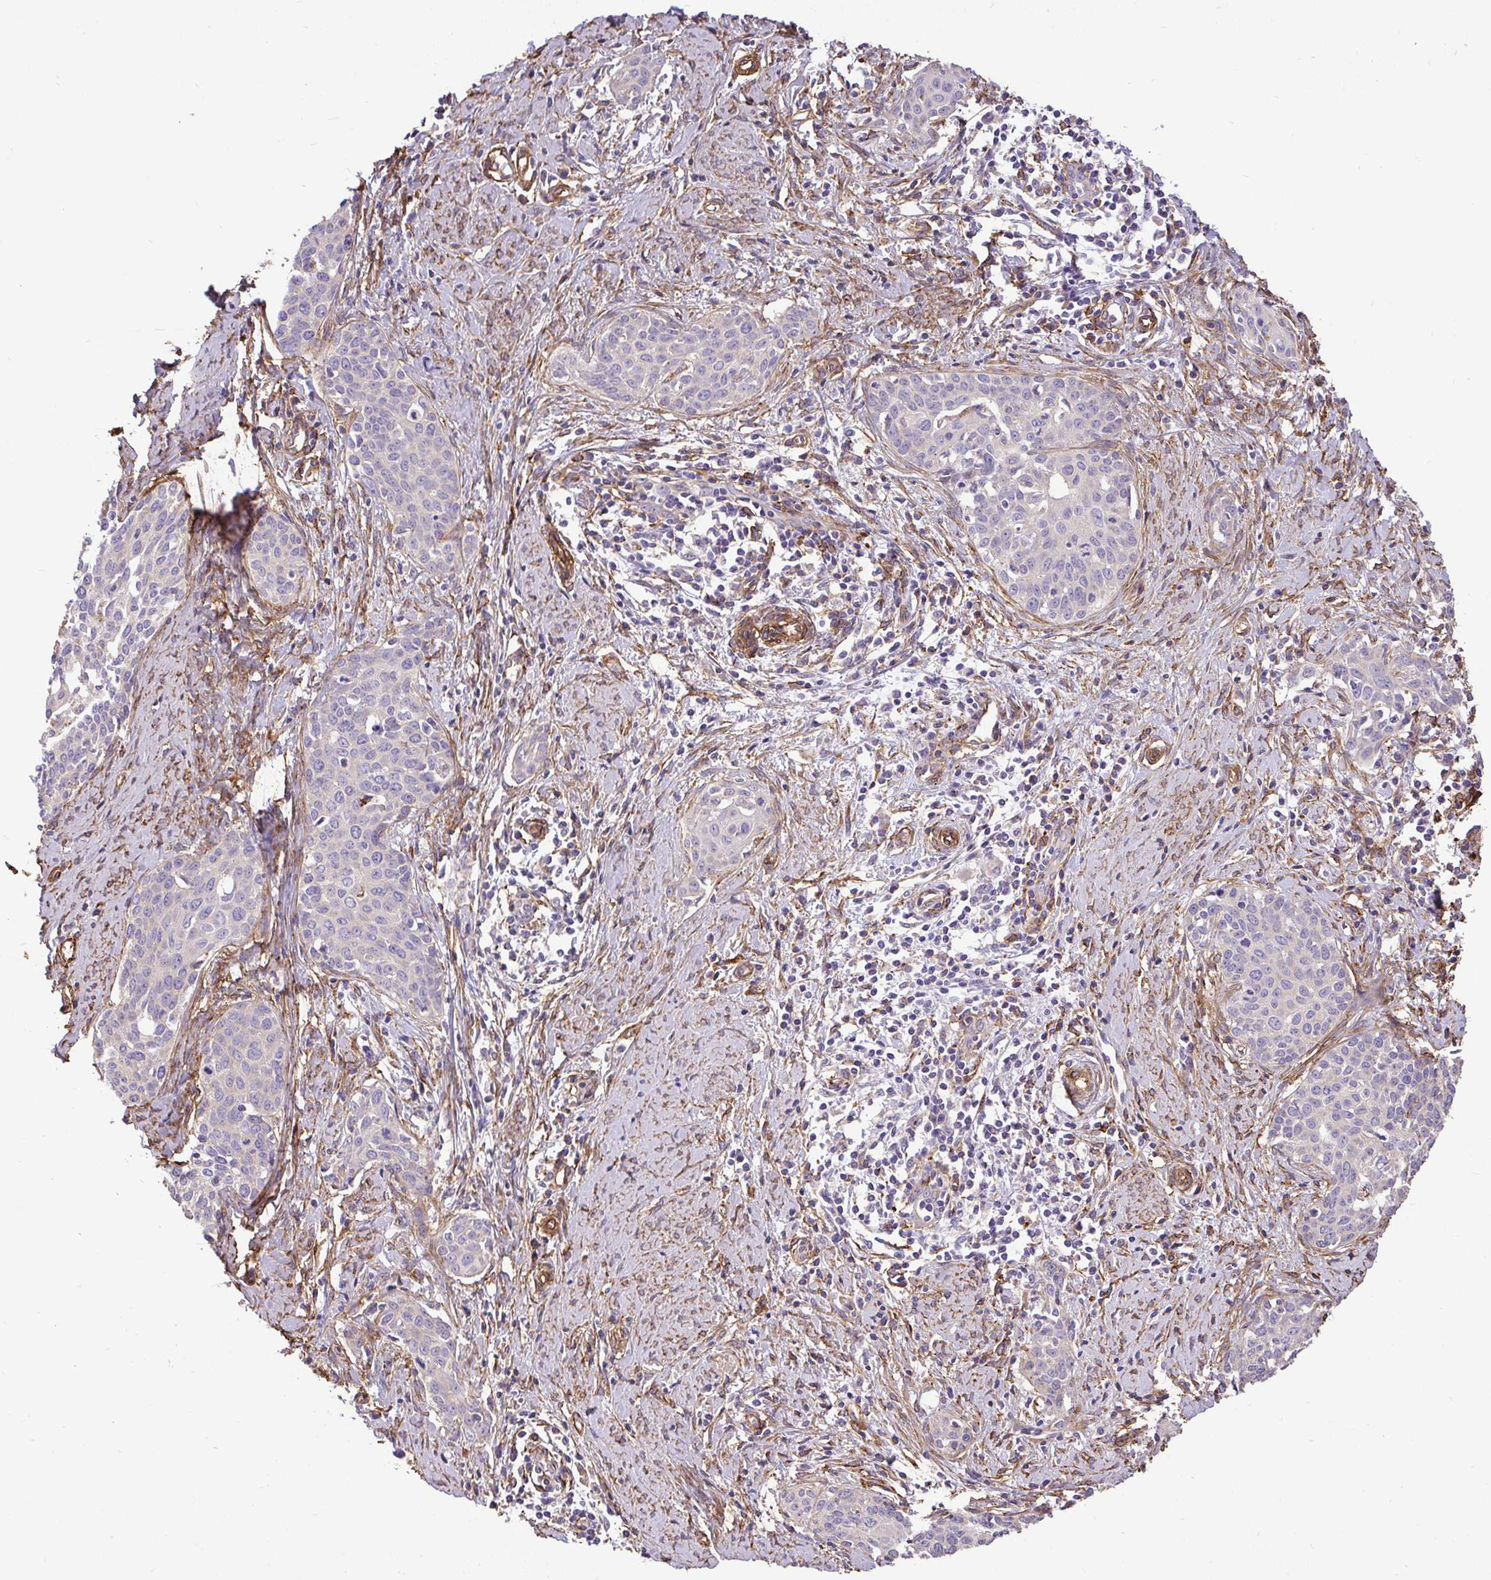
{"staining": {"intensity": "negative", "quantity": "none", "location": "none"}, "tissue": "cervical cancer", "cell_type": "Tumor cells", "image_type": "cancer", "snomed": [{"axis": "morphology", "description": "Squamous cell carcinoma, NOS"}, {"axis": "topography", "description": "Cervix"}], "caption": "A high-resolution image shows immunohistochemistry staining of cervical squamous cell carcinoma, which shows no significant positivity in tumor cells.", "gene": "PTPRK", "patient": {"sex": "female", "age": 46}}